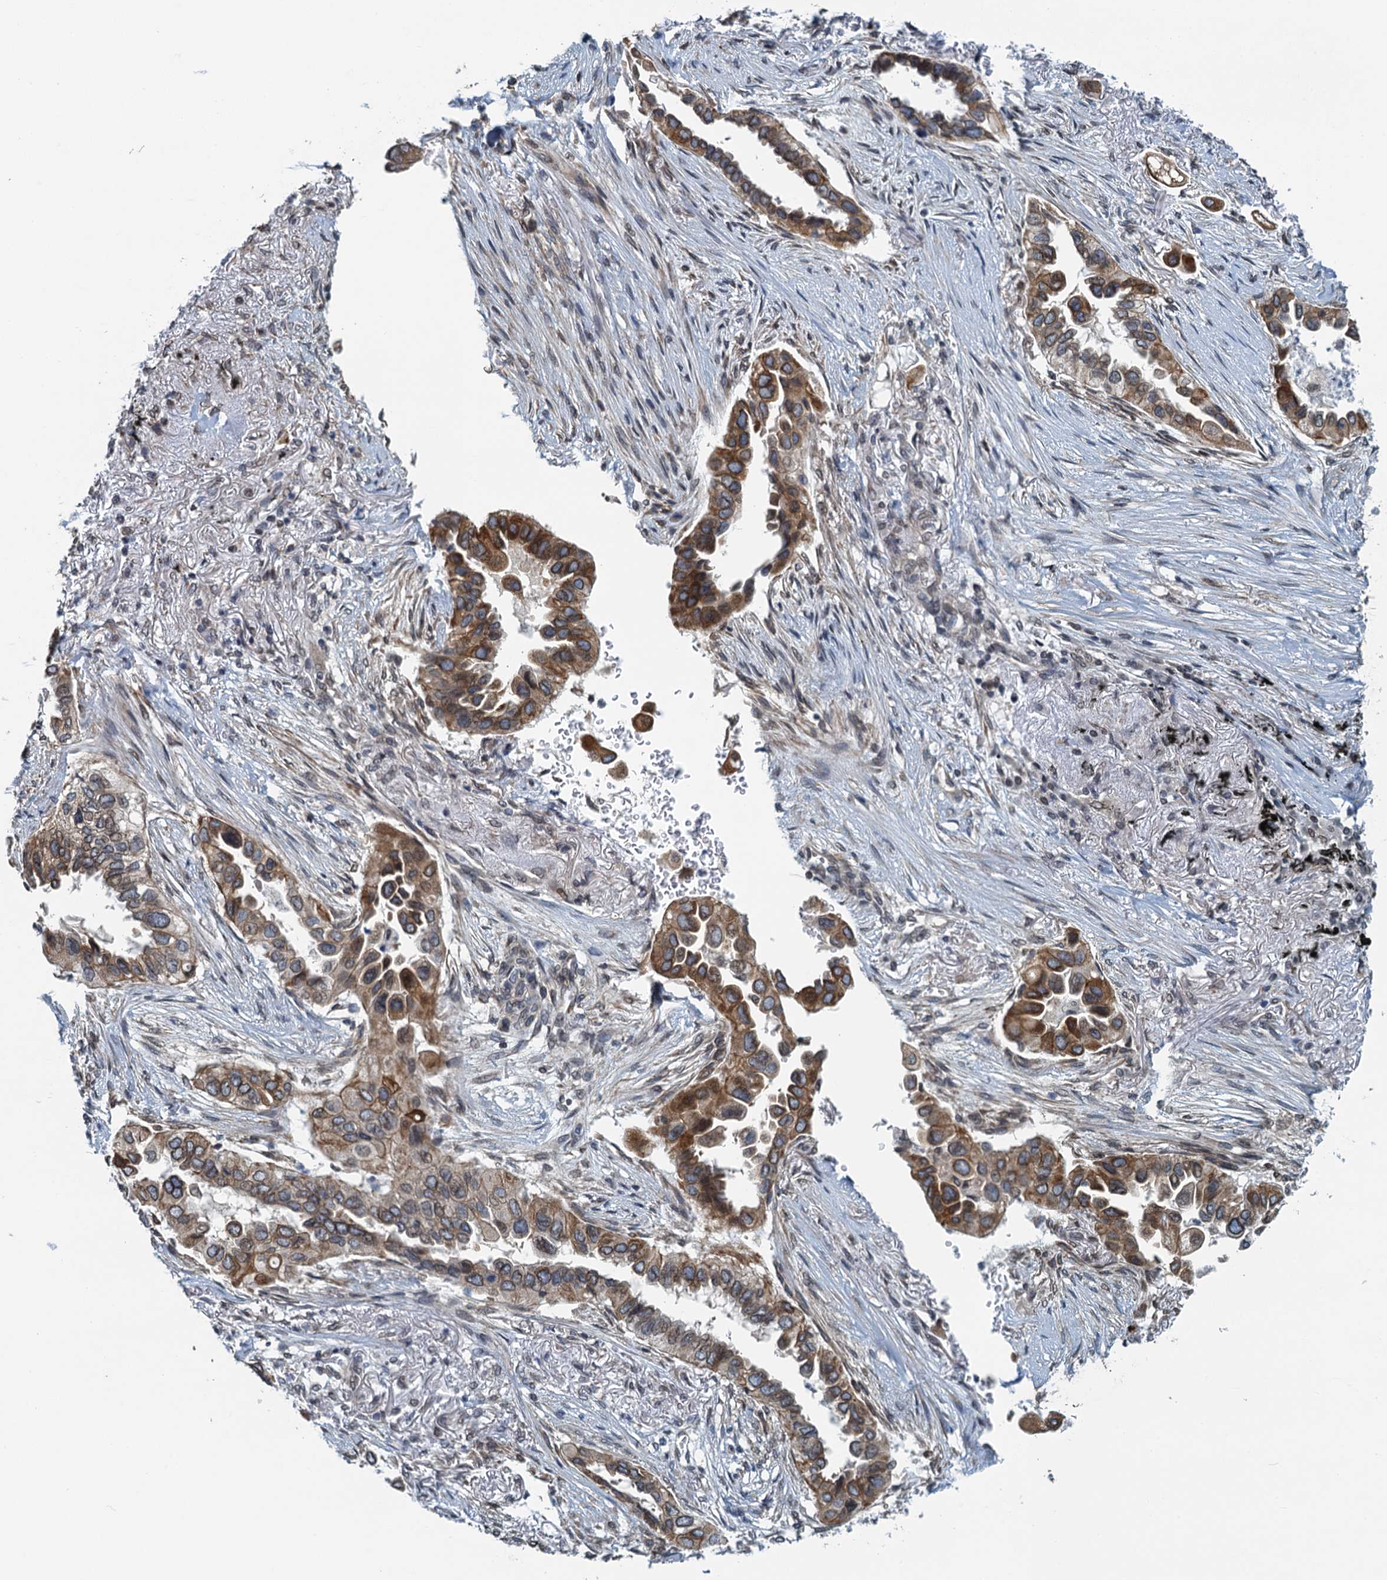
{"staining": {"intensity": "moderate", "quantity": ">75%", "location": "cytoplasmic/membranous"}, "tissue": "lung cancer", "cell_type": "Tumor cells", "image_type": "cancer", "snomed": [{"axis": "morphology", "description": "Adenocarcinoma, NOS"}, {"axis": "topography", "description": "Lung"}], "caption": "Protein staining by immunohistochemistry (IHC) demonstrates moderate cytoplasmic/membranous positivity in approximately >75% of tumor cells in lung cancer (adenocarcinoma).", "gene": "CCDC34", "patient": {"sex": "female", "age": 76}}